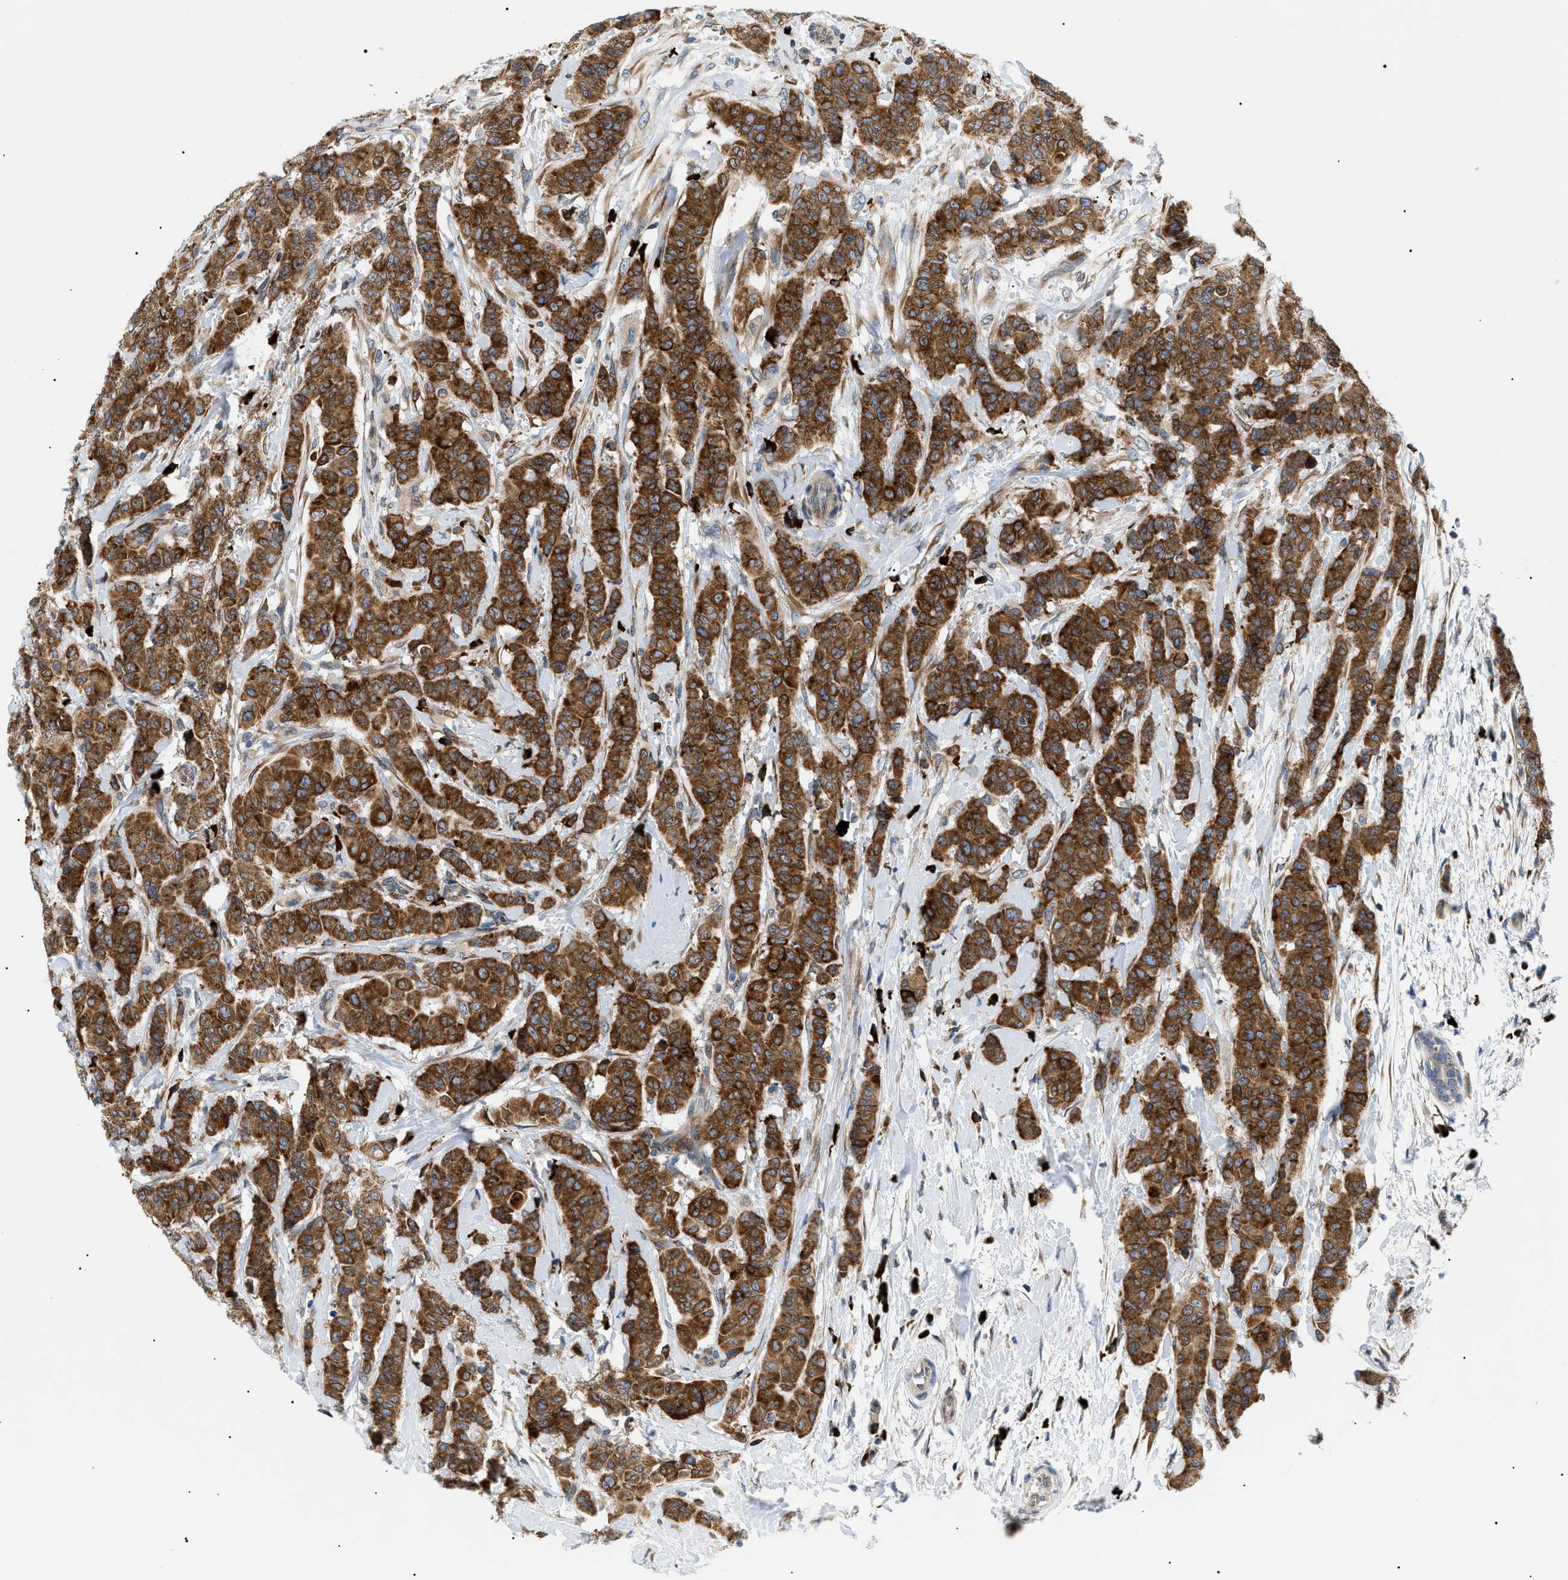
{"staining": {"intensity": "strong", "quantity": ">75%", "location": "cytoplasmic/membranous"}, "tissue": "breast cancer", "cell_type": "Tumor cells", "image_type": "cancer", "snomed": [{"axis": "morphology", "description": "Normal tissue, NOS"}, {"axis": "morphology", "description": "Duct carcinoma"}, {"axis": "topography", "description": "Breast"}], "caption": "Breast invasive ductal carcinoma stained for a protein displays strong cytoplasmic/membranous positivity in tumor cells. (Stains: DAB in brown, nuclei in blue, Microscopy: brightfield microscopy at high magnification).", "gene": "DERL1", "patient": {"sex": "female", "age": 40}}